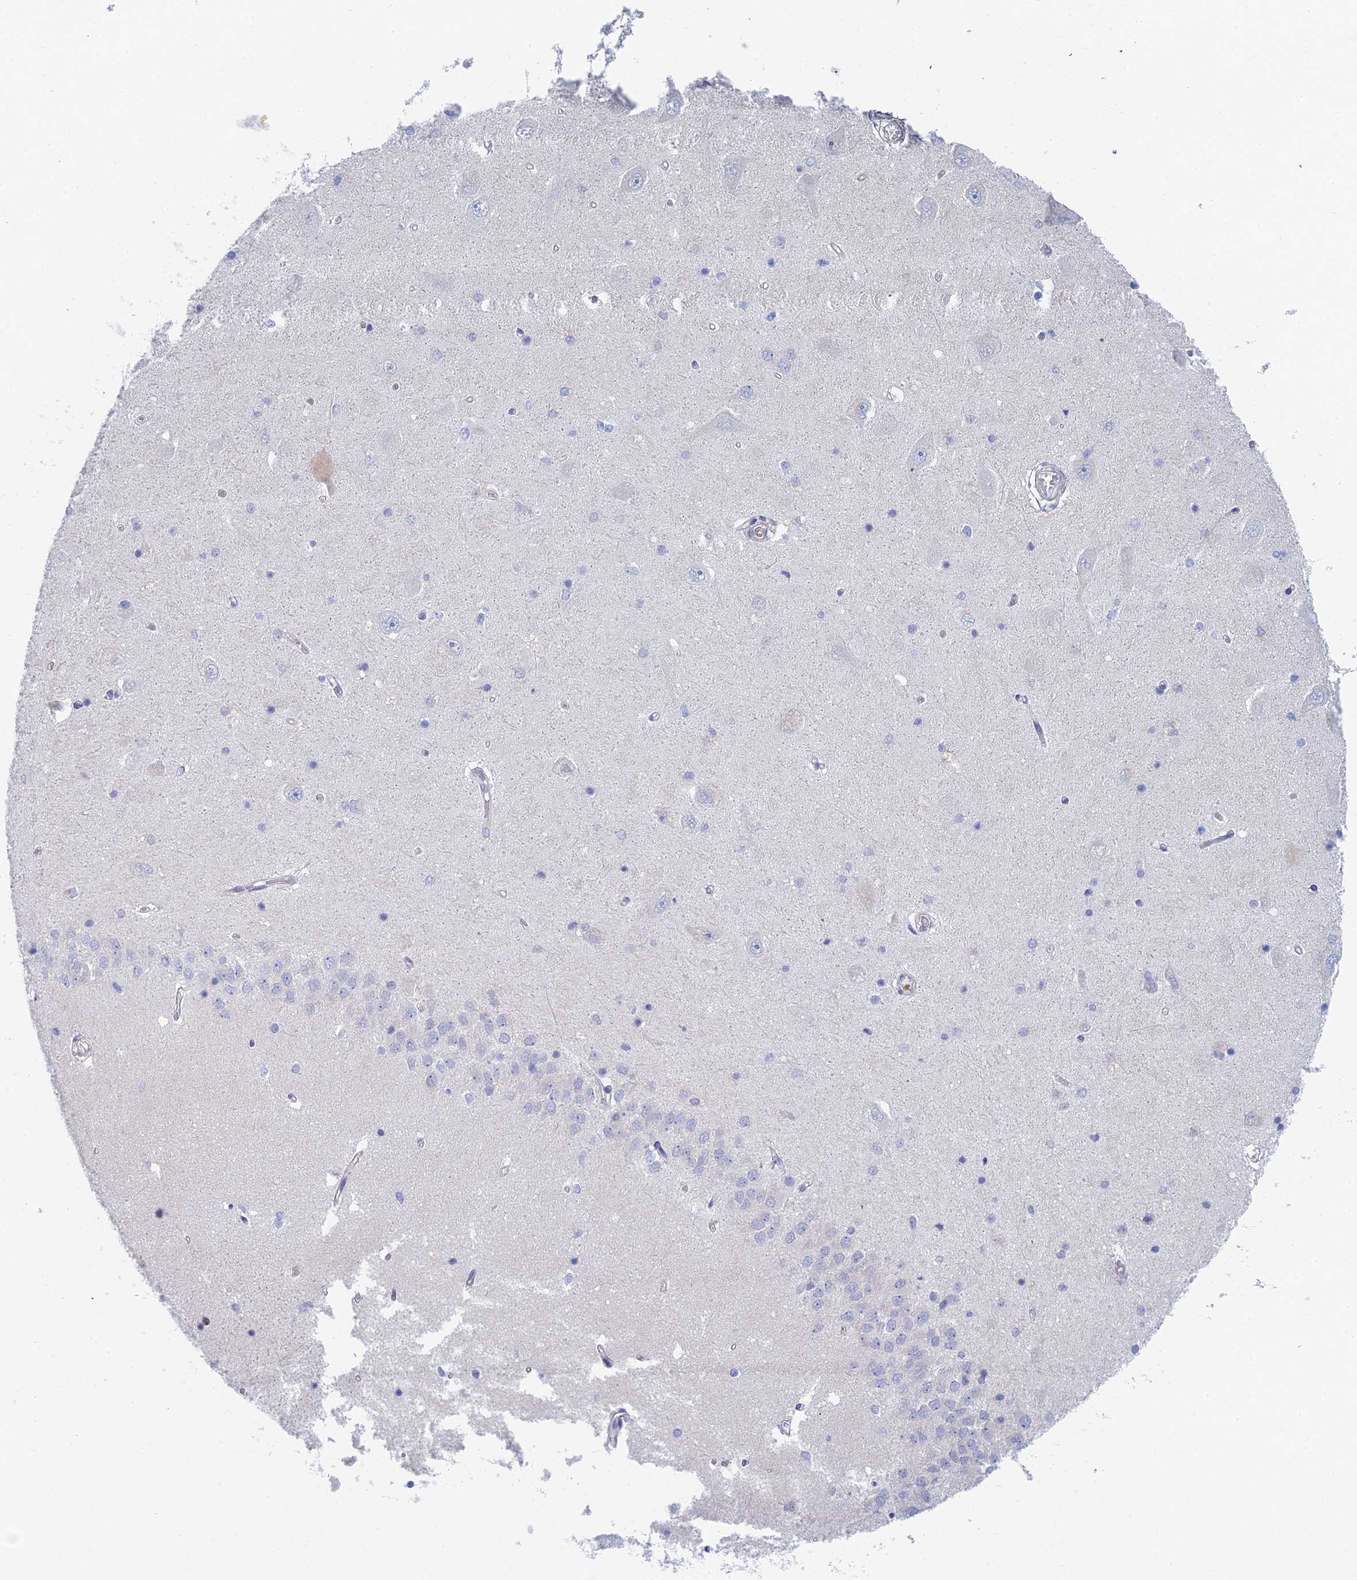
{"staining": {"intensity": "negative", "quantity": "none", "location": "none"}, "tissue": "hippocampus", "cell_type": "Glial cells", "image_type": "normal", "snomed": [{"axis": "morphology", "description": "Normal tissue, NOS"}, {"axis": "topography", "description": "Hippocampus"}], "caption": "An immunohistochemistry image of benign hippocampus is shown. There is no staining in glial cells of hippocampus.", "gene": "STRN4", "patient": {"sex": "male", "age": 45}}